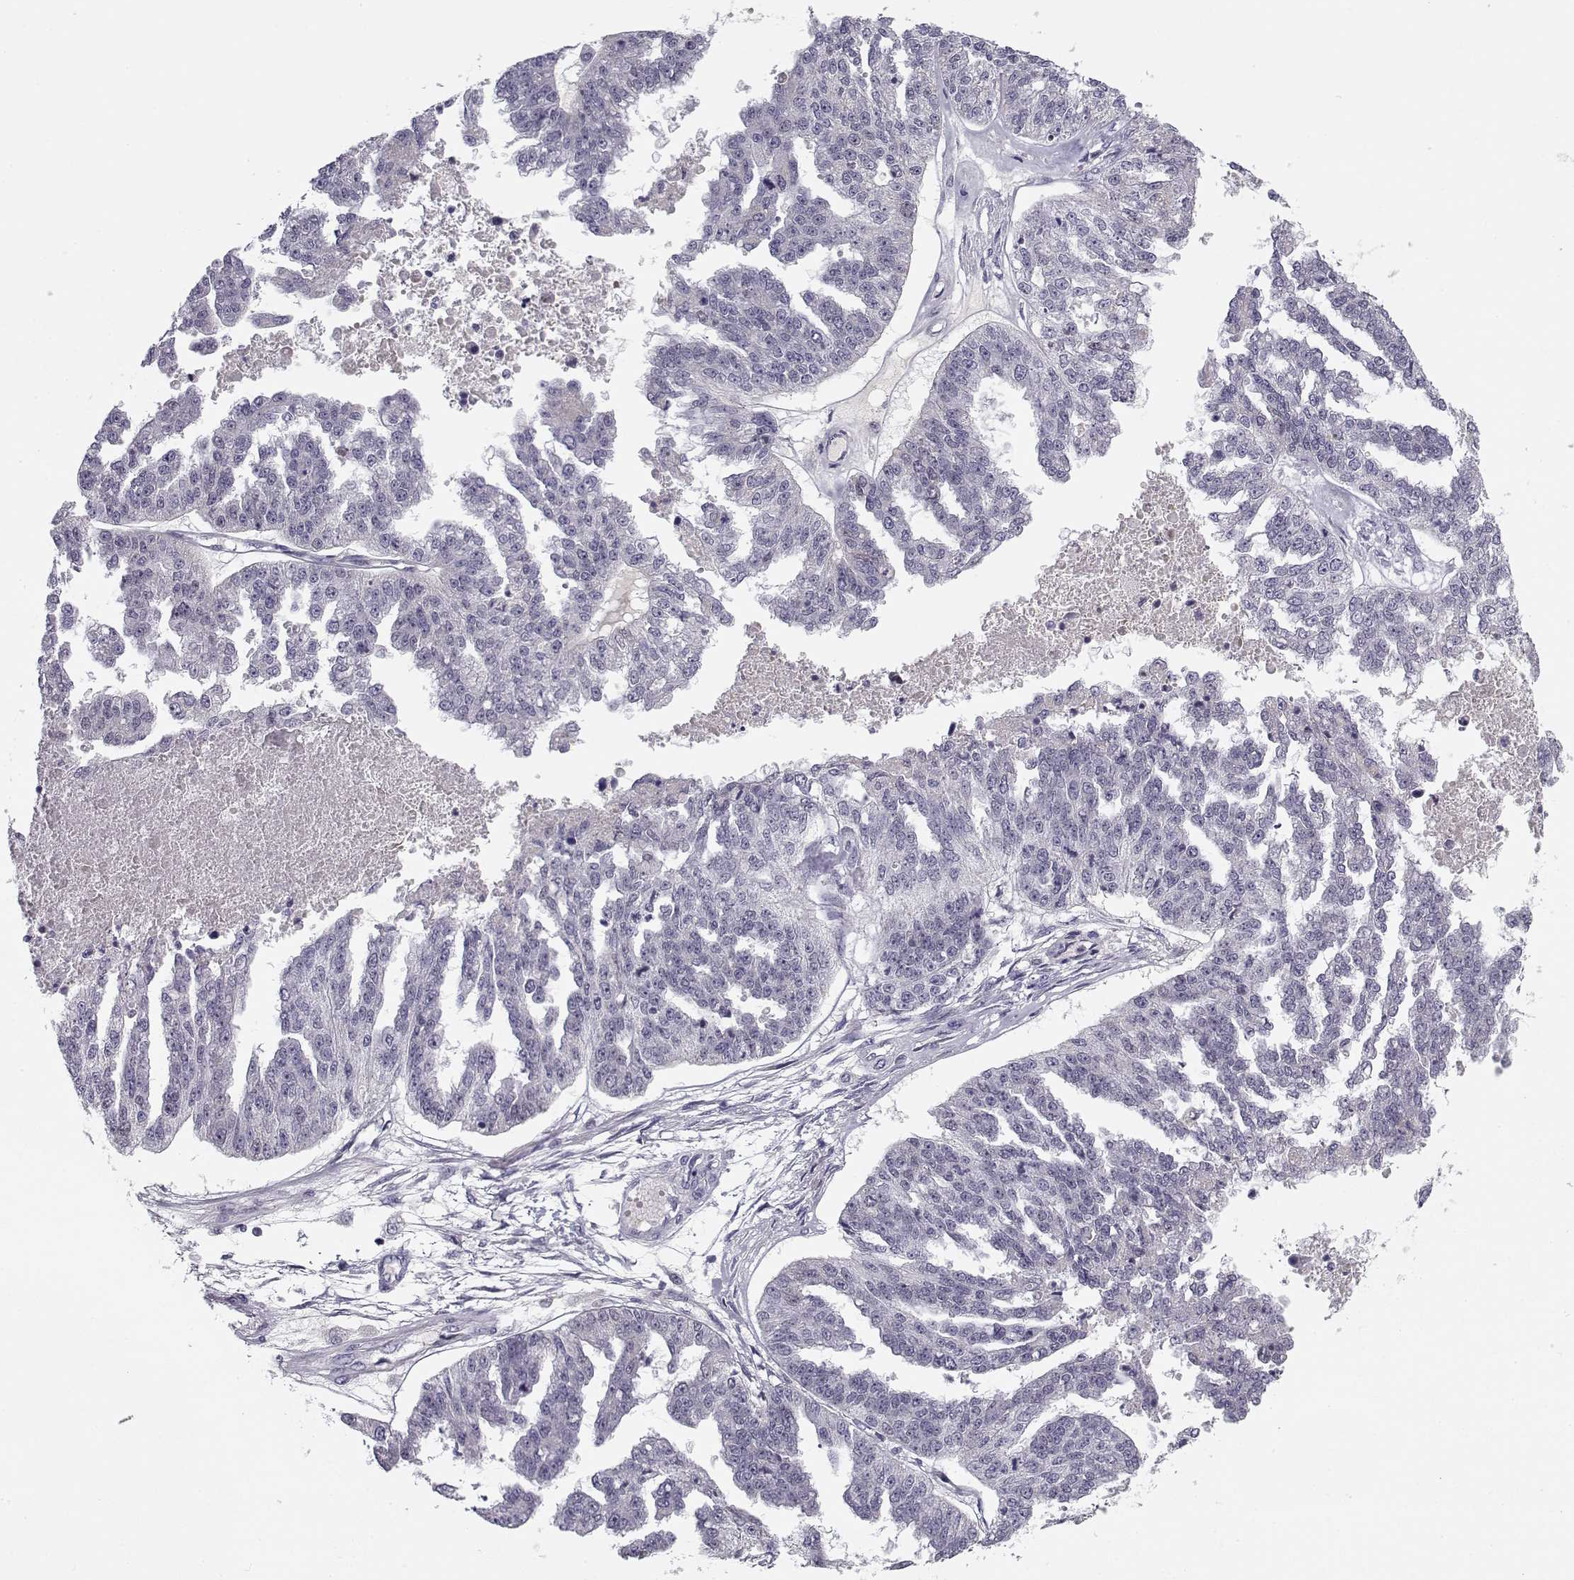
{"staining": {"intensity": "negative", "quantity": "none", "location": "none"}, "tissue": "ovarian cancer", "cell_type": "Tumor cells", "image_type": "cancer", "snomed": [{"axis": "morphology", "description": "Cystadenocarcinoma, serous, NOS"}, {"axis": "topography", "description": "Ovary"}], "caption": "High magnification brightfield microscopy of ovarian serous cystadenocarcinoma stained with DAB (3,3'-diaminobenzidine) (brown) and counterstained with hematoxylin (blue): tumor cells show no significant staining.", "gene": "DDX25", "patient": {"sex": "female", "age": 58}}